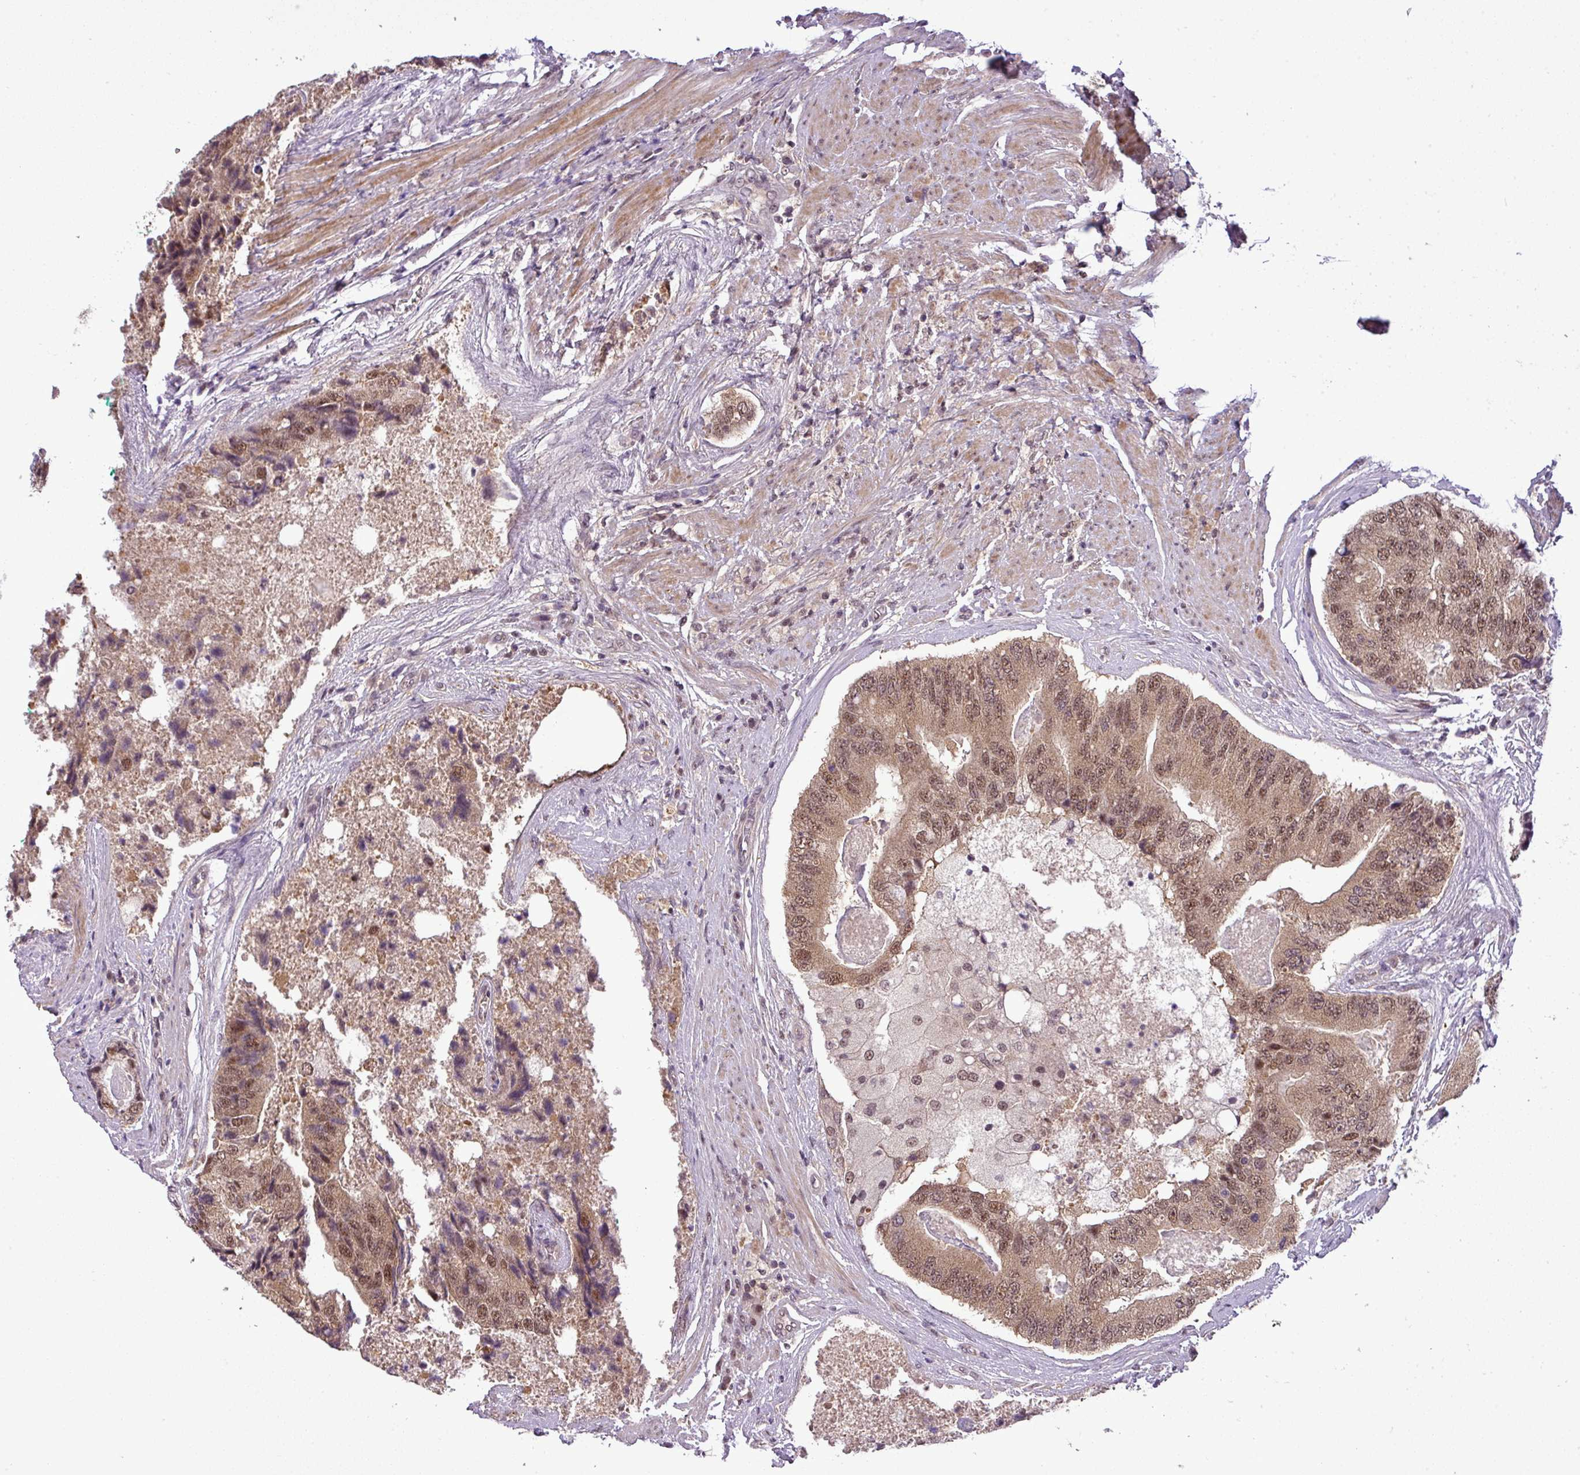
{"staining": {"intensity": "moderate", "quantity": ">75%", "location": "cytoplasmic/membranous,nuclear"}, "tissue": "prostate cancer", "cell_type": "Tumor cells", "image_type": "cancer", "snomed": [{"axis": "morphology", "description": "Adenocarcinoma, High grade"}, {"axis": "topography", "description": "Prostate"}], "caption": "Immunohistochemistry photomicrograph of human prostate cancer (high-grade adenocarcinoma) stained for a protein (brown), which exhibits medium levels of moderate cytoplasmic/membranous and nuclear positivity in about >75% of tumor cells.", "gene": "MFHAS1", "patient": {"sex": "male", "age": 70}}